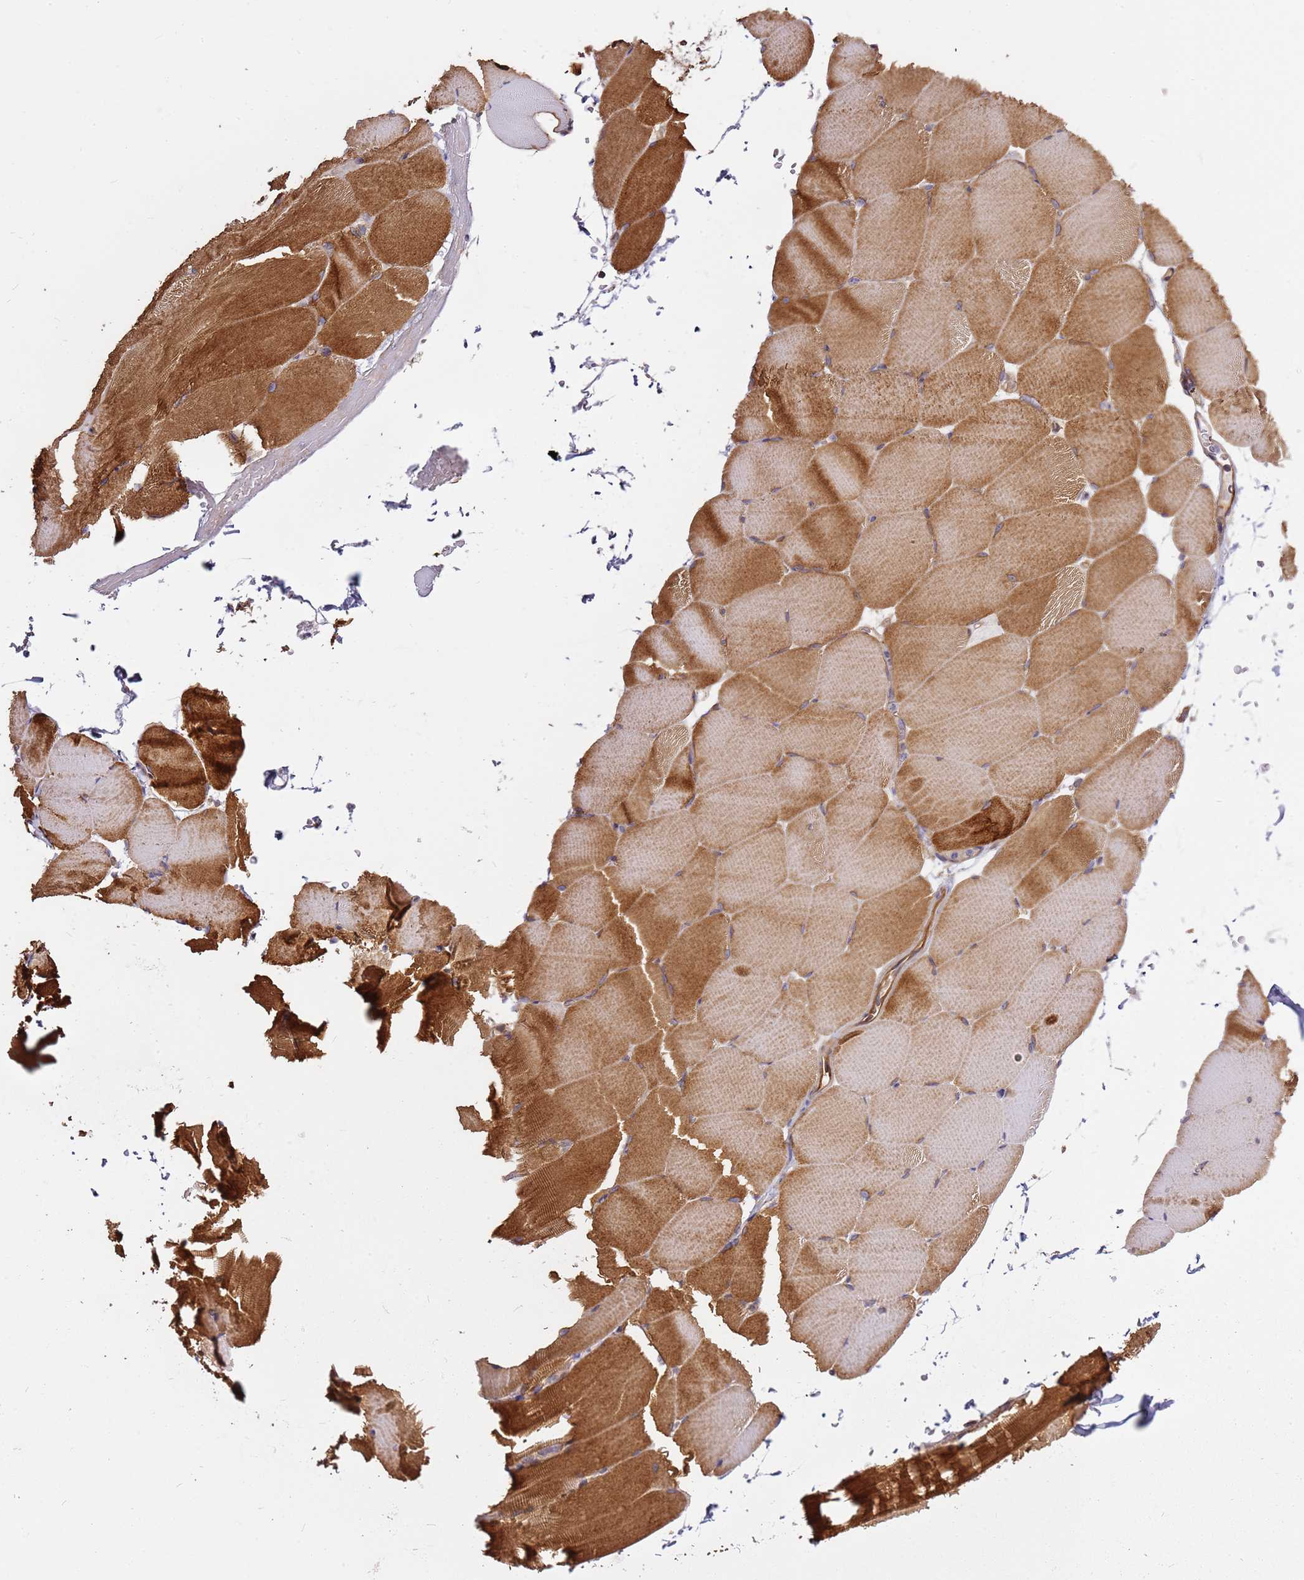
{"staining": {"intensity": "strong", "quantity": "25%-75%", "location": "cytoplasmic/membranous"}, "tissue": "skeletal muscle", "cell_type": "Myocytes", "image_type": "normal", "snomed": [{"axis": "morphology", "description": "Normal tissue, NOS"}, {"axis": "topography", "description": "Skeletal muscle"}, {"axis": "topography", "description": "Parathyroid gland"}], "caption": "Myocytes display high levels of strong cytoplasmic/membranous staining in approximately 25%-75% of cells in unremarkable skeletal muscle. The staining is performed using DAB brown chromogen to label protein expression. The nuclei are counter-stained blue using hematoxylin.", "gene": "GNL1", "patient": {"sex": "female", "age": 37}}